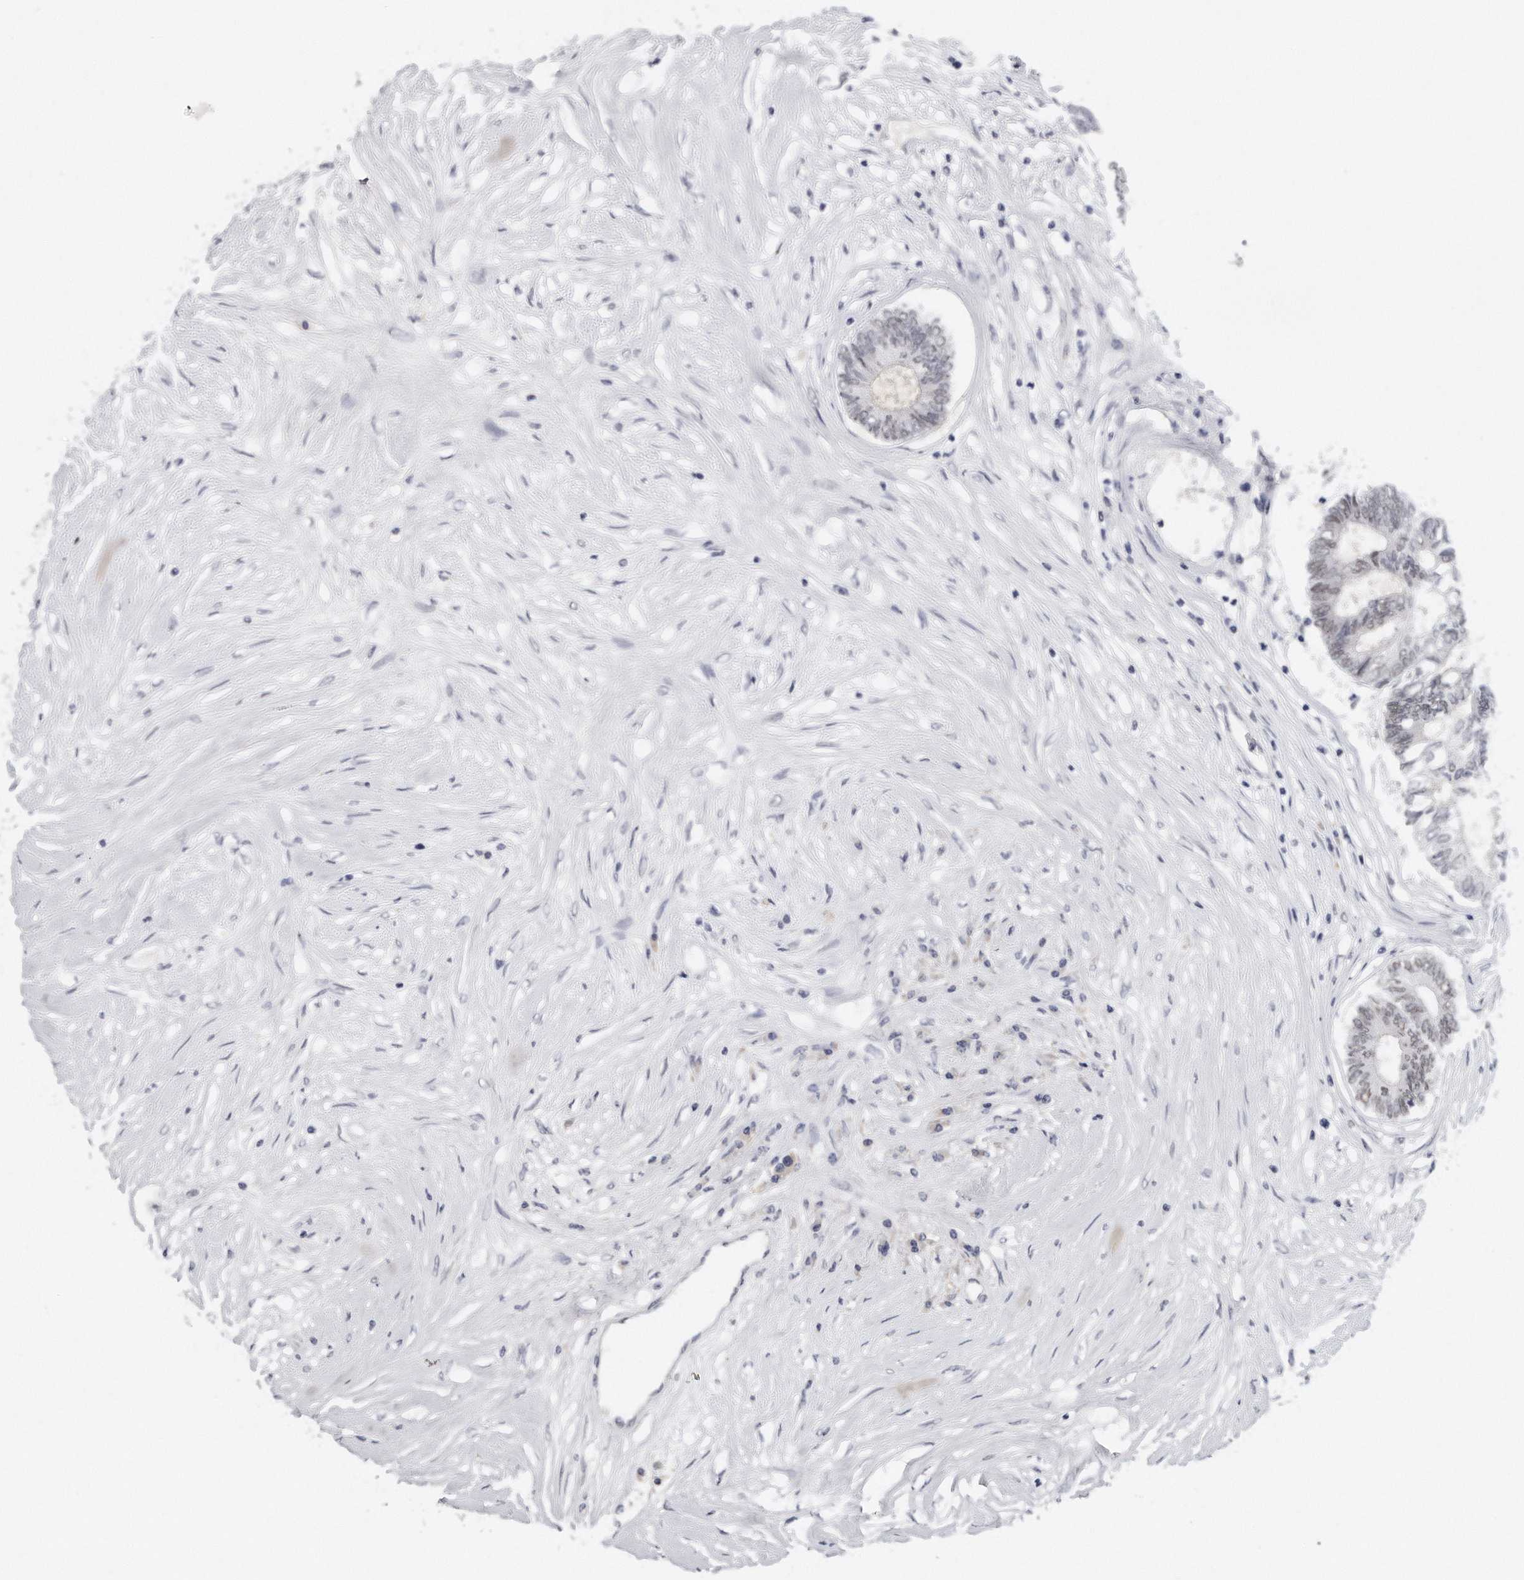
{"staining": {"intensity": "weak", "quantity": "25%-75%", "location": "nuclear"}, "tissue": "colorectal cancer", "cell_type": "Tumor cells", "image_type": "cancer", "snomed": [{"axis": "morphology", "description": "Adenocarcinoma, NOS"}, {"axis": "topography", "description": "Rectum"}], "caption": "Immunohistochemical staining of human colorectal cancer (adenocarcinoma) shows low levels of weak nuclear protein staining in about 25%-75% of tumor cells.", "gene": "CTBP2", "patient": {"sex": "male", "age": 63}}